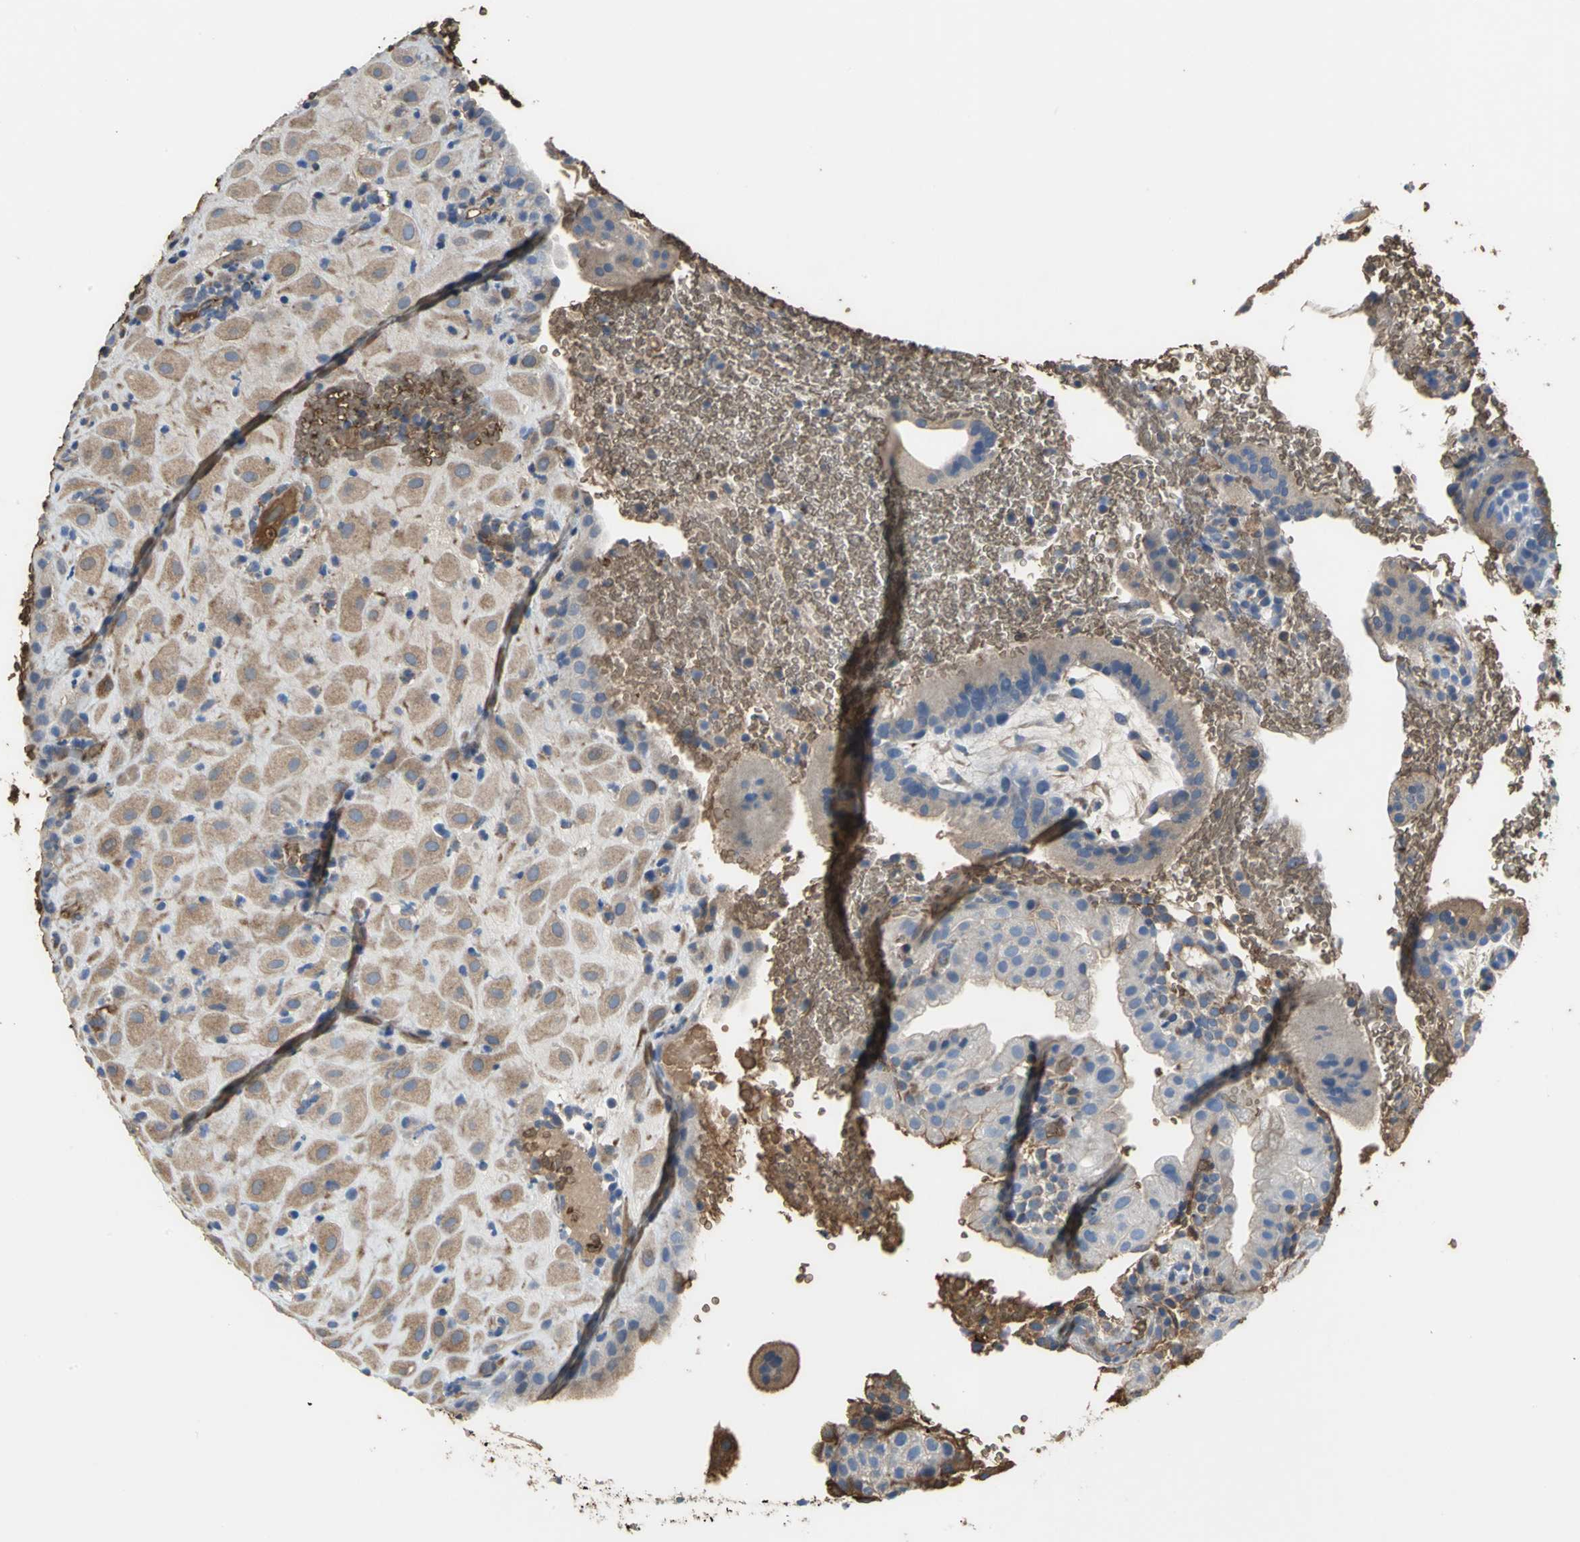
{"staining": {"intensity": "moderate", "quantity": ">75%", "location": "cytoplasmic/membranous"}, "tissue": "placenta", "cell_type": "Decidual cells", "image_type": "normal", "snomed": [{"axis": "morphology", "description": "Normal tissue, NOS"}, {"axis": "topography", "description": "Placenta"}], "caption": "Protein staining exhibits moderate cytoplasmic/membranous staining in approximately >75% of decidual cells in unremarkable placenta. The staining is performed using DAB brown chromogen to label protein expression. The nuclei are counter-stained blue using hematoxylin.", "gene": "TREM1", "patient": {"sex": "female", "age": 19}}